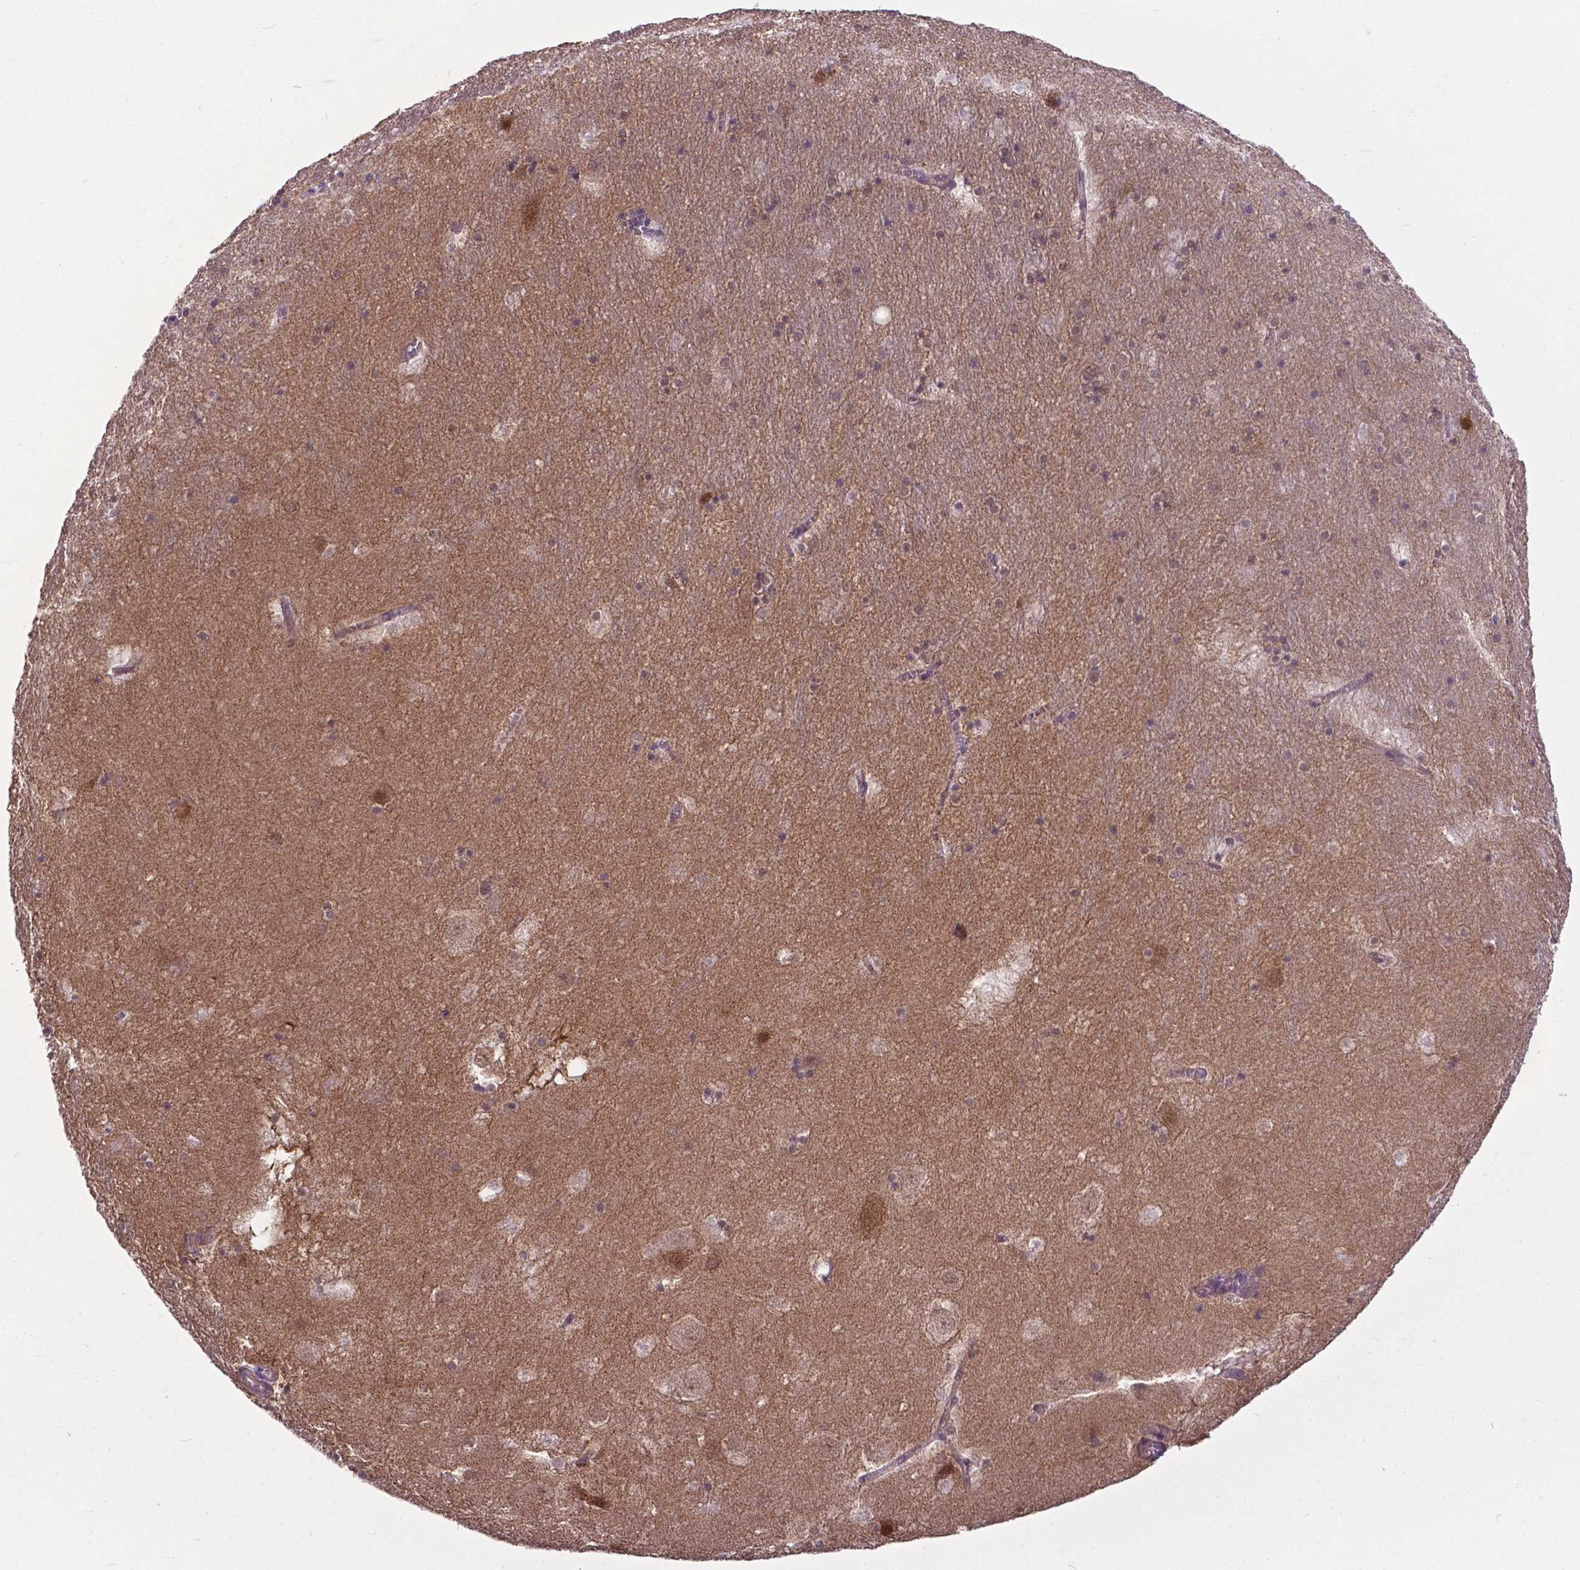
{"staining": {"intensity": "negative", "quantity": "none", "location": "none"}, "tissue": "hippocampus", "cell_type": "Glial cells", "image_type": "normal", "snomed": [{"axis": "morphology", "description": "Normal tissue, NOS"}, {"axis": "topography", "description": "Hippocampus"}], "caption": "Image shows no significant protein staining in glial cells of normal hippocampus. (DAB IHC, high magnification).", "gene": "OTUB1", "patient": {"sex": "male", "age": 45}}